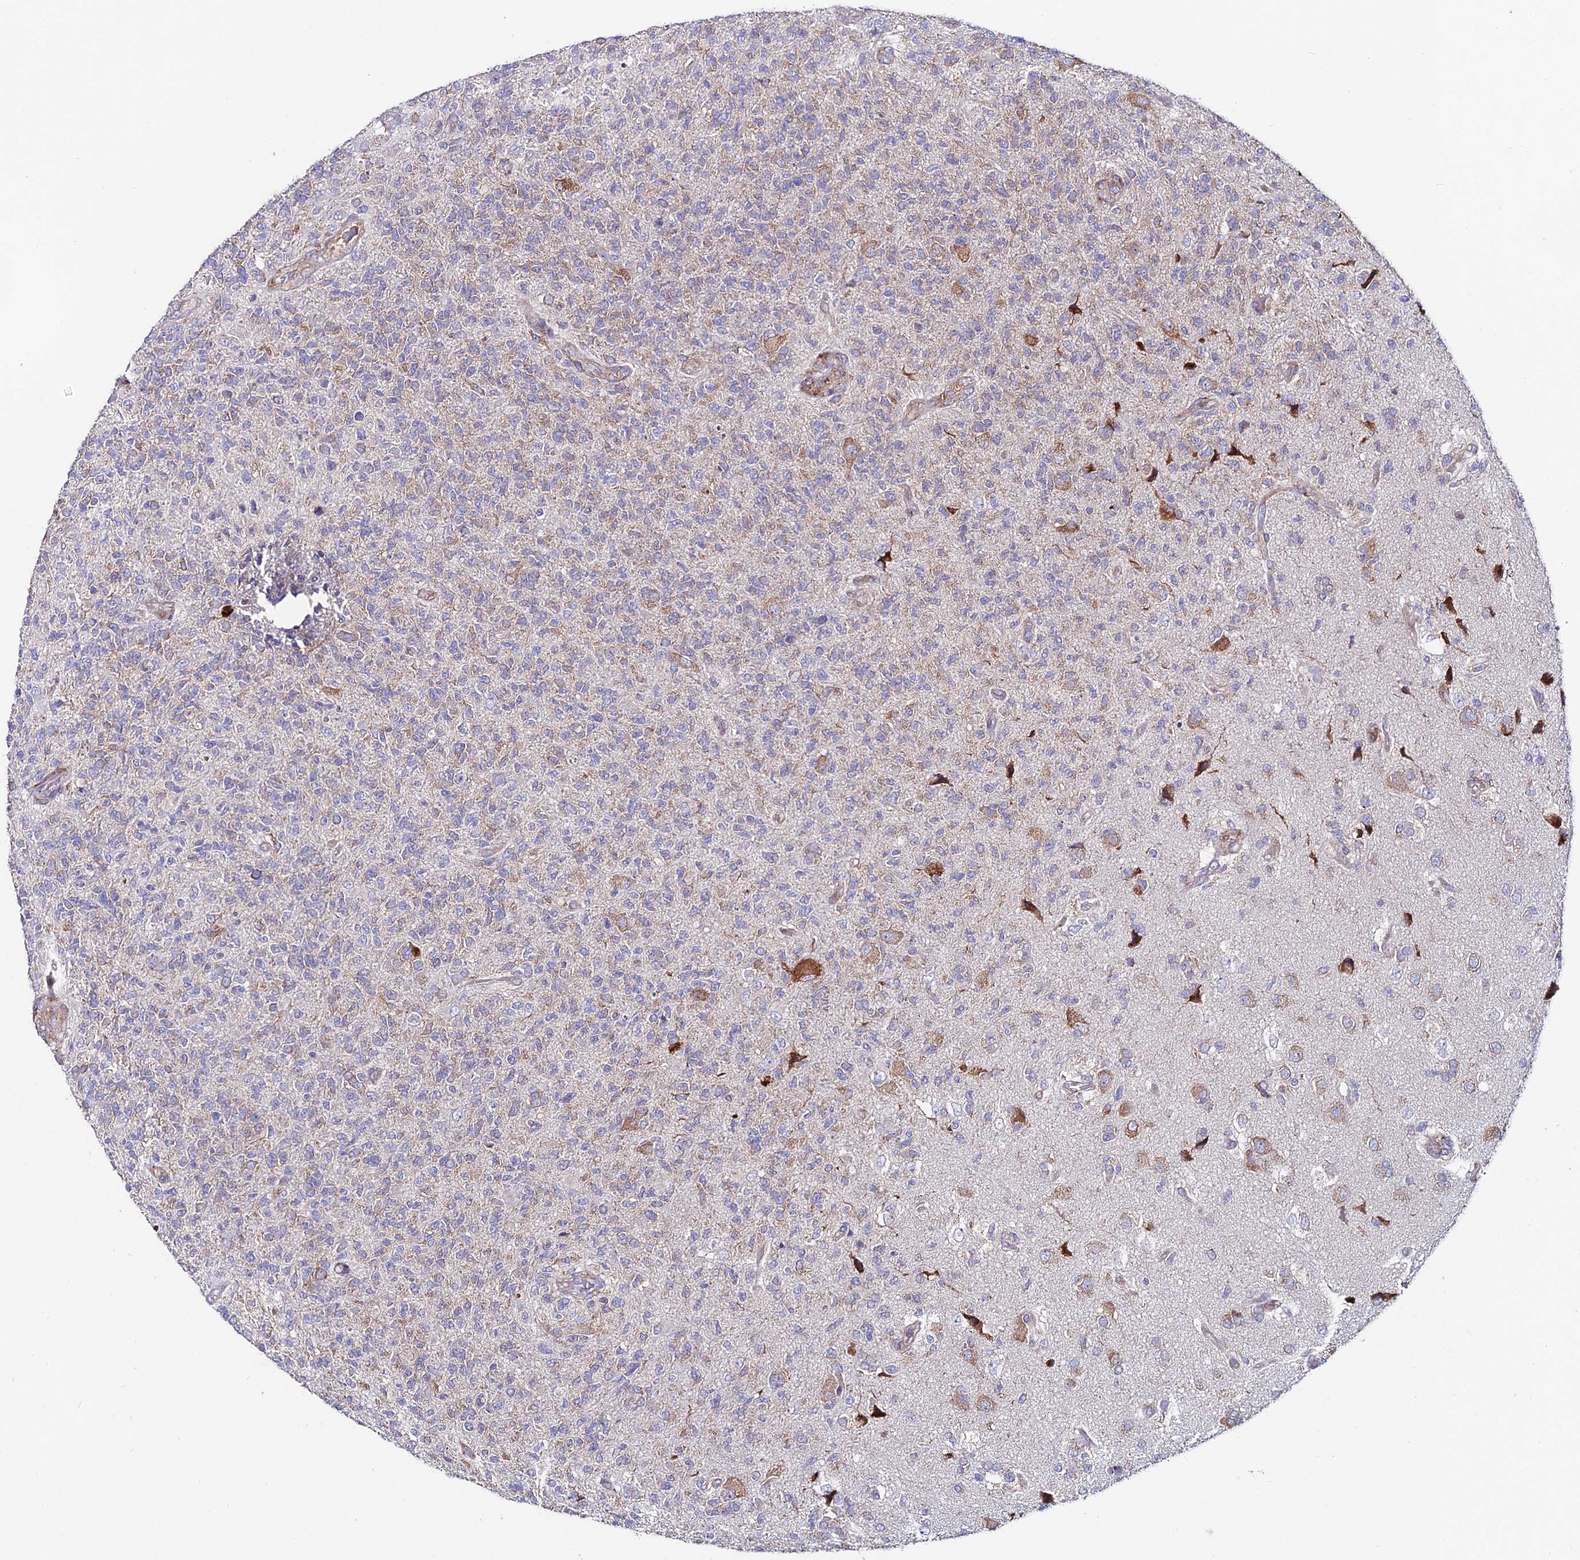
{"staining": {"intensity": "weak", "quantity": "<25%", "location": "cytoplasmic/membranous"}, "tissue": "glioma", "cell_type": "Tumor cells", "image_type": "cancer", "snomed": [{"axis": "morphology", "description": "Glioma, malignant, High grade"}, {"axis": "topography", "description": "Brain"}], "caption": "Malignant glioma (high-grade) was stained to show a protein in brown. There is no significant expression in tumor cells.", "gene": "EIF3K", "patient": {"sex": "male", "age": 56}}